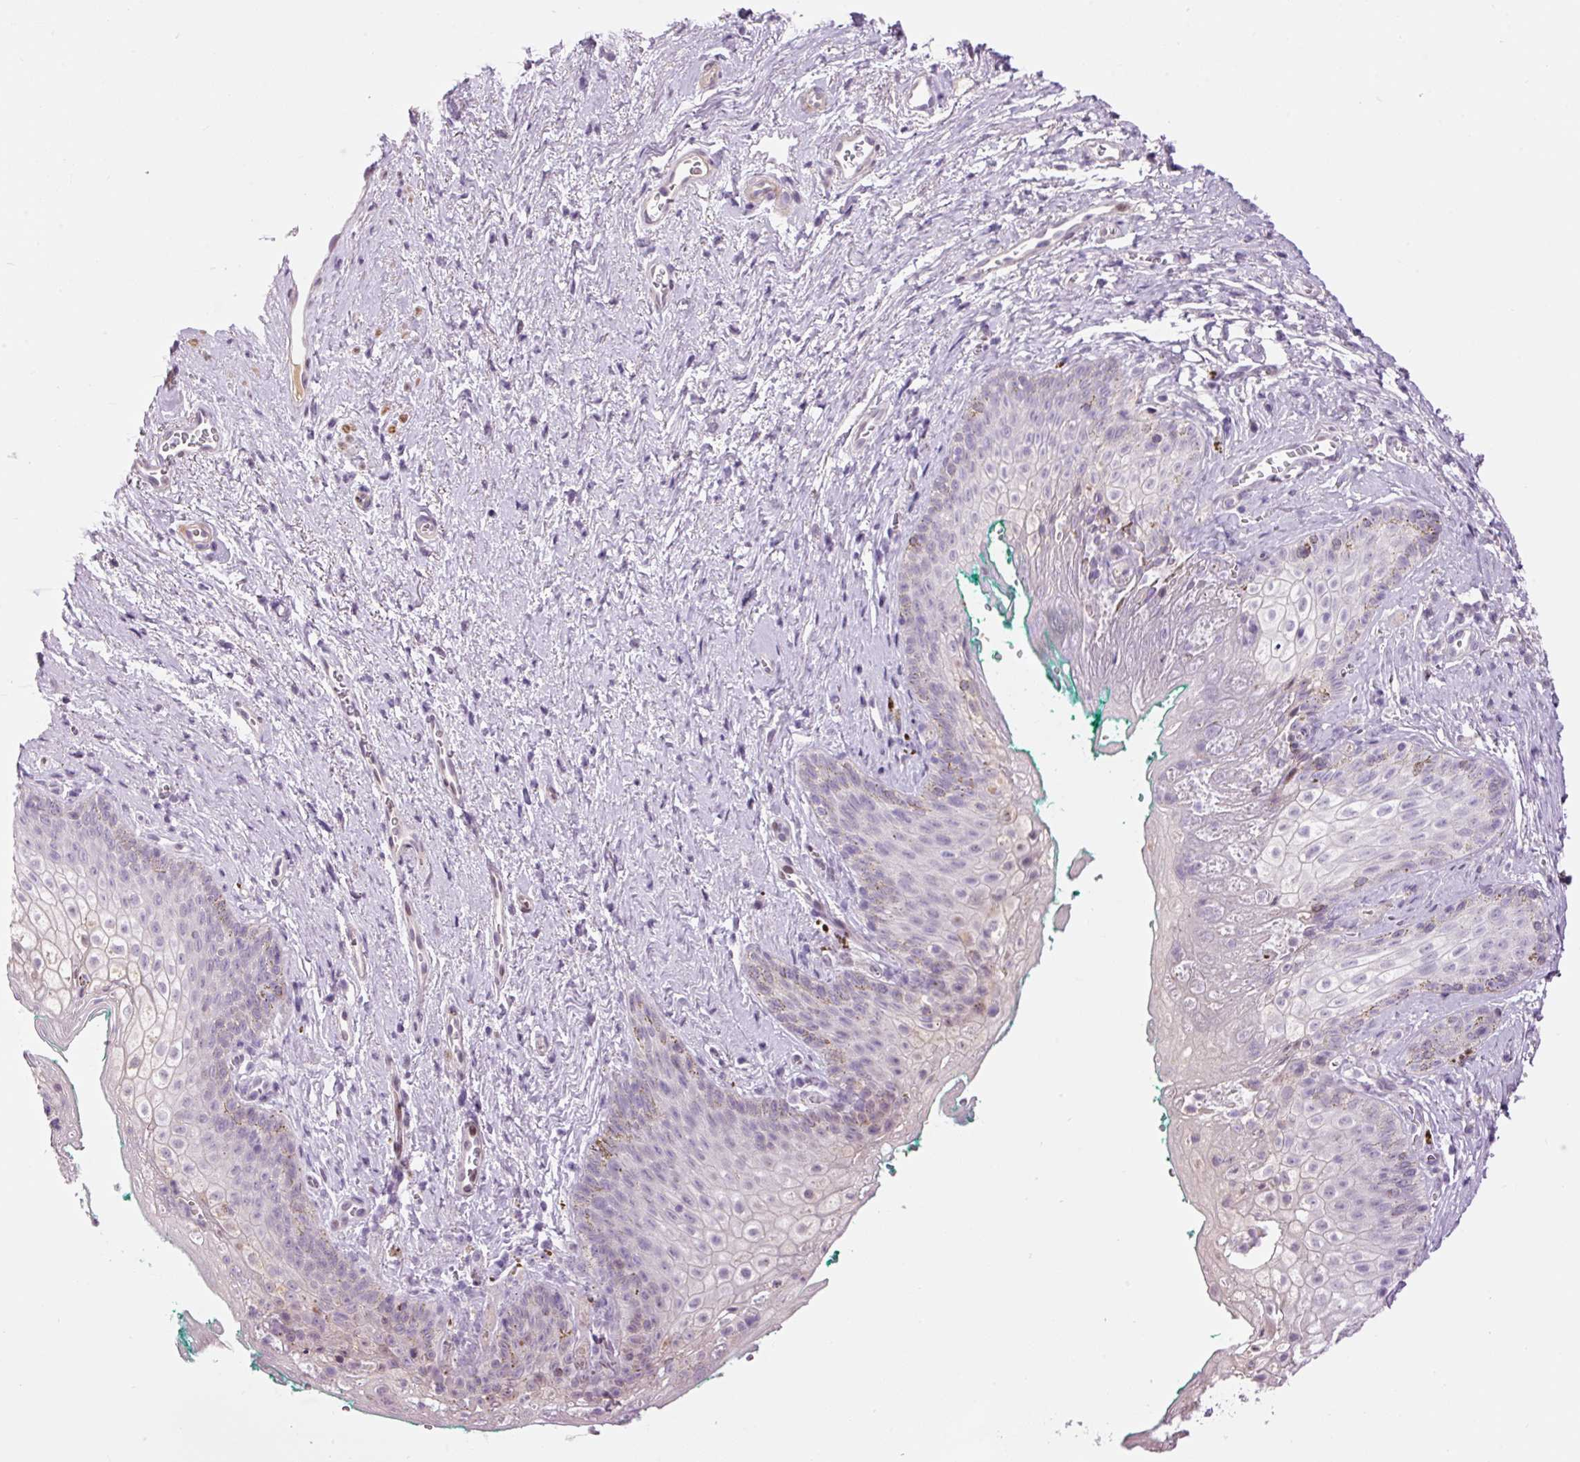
{"staining": {"intensity": "weak", "quantity": "<25%", "location": "cytoplasmic/membranous"}, "tissue": "vagina", "cell_type": "Squamous epithelial cells", "image_type": "normal", "snomed": [{"axis": "morphology", "description": "Normal tissue, NOS"}, {"axis": "topography", "description": "Vulva"}, {"axis": "topography", "description": "Vagina"}, {"axis": "topography", "description": "Peripheral nerve tissue"}], "caption": "IHC micrograph of unremarkable vagina stained for a protein (brown), which exhibits no staining in squamous epithelial cells. Brightfield microscopy of immunohistochemistry stained with DAB (3,3'-diaminobenzidine) (brown) and hematoxylin (blue), captured at high magnification.", "gene": "HNF1A", "patient": {"sex": "female", "age": 66}}